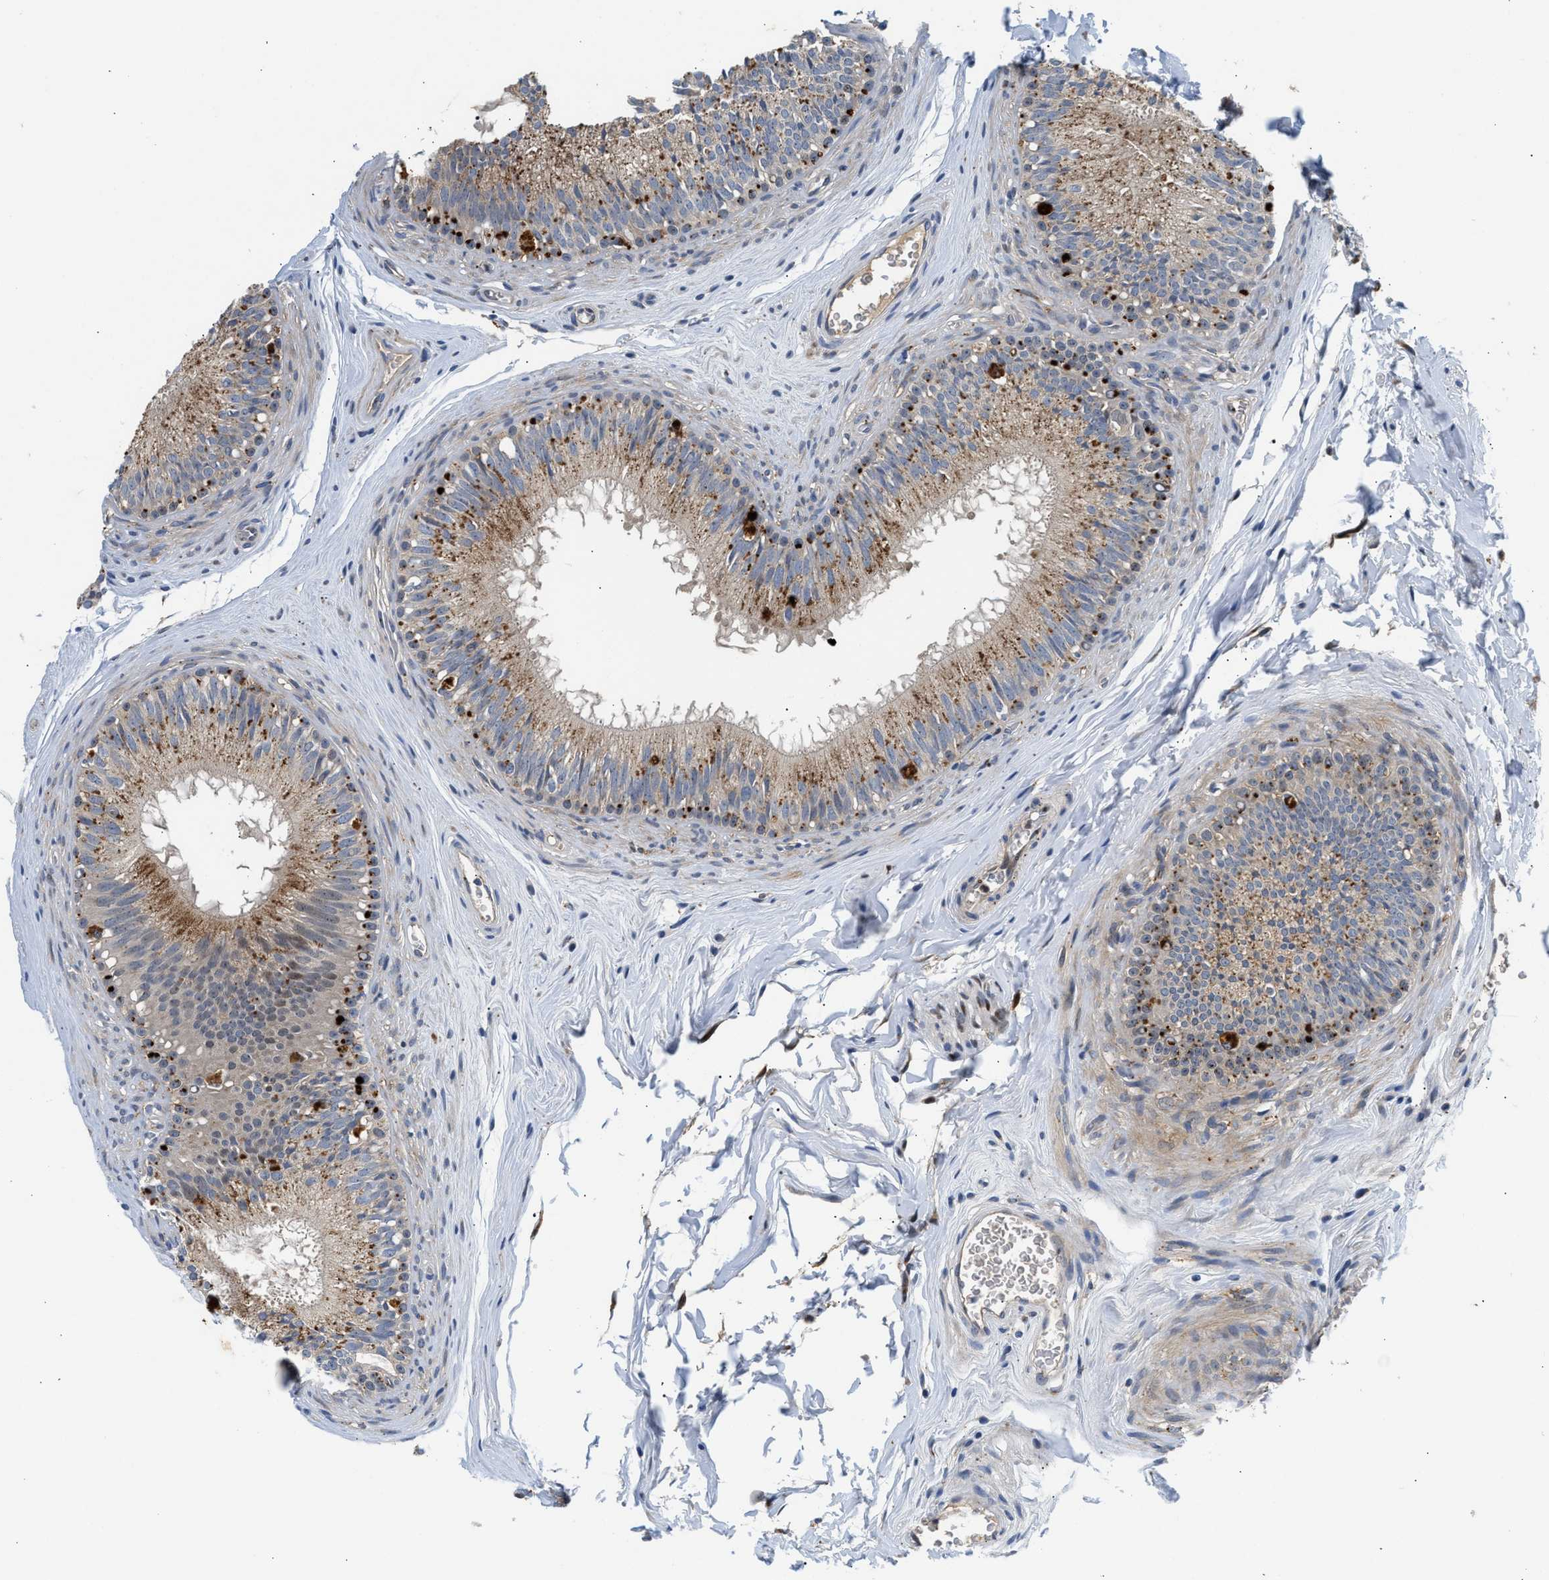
{"staining": {"intensity": "strong", "quantity": "<25%", "location": "cytoplasmic/membranous"}, "tissue": "epididymis", "cell_type": "Glandular cells", "image_type": "normal", "snomed": [{"axis": "morphology", "description": "Normal tissue, NOS"}, {"axis": "topography", "description": "Testis"}, {"axis": "topography", "description": "Epididymis"}], "caption": "DAB (3,3'-diaminobenzidine) immunohistochemical staining of normal human epididymis shows strong cytoplasmic/membranous protein positivity in about <25% of glandular cells.", "gene": "PPM1L", "patient": {"sex": "male", "age": 36}}